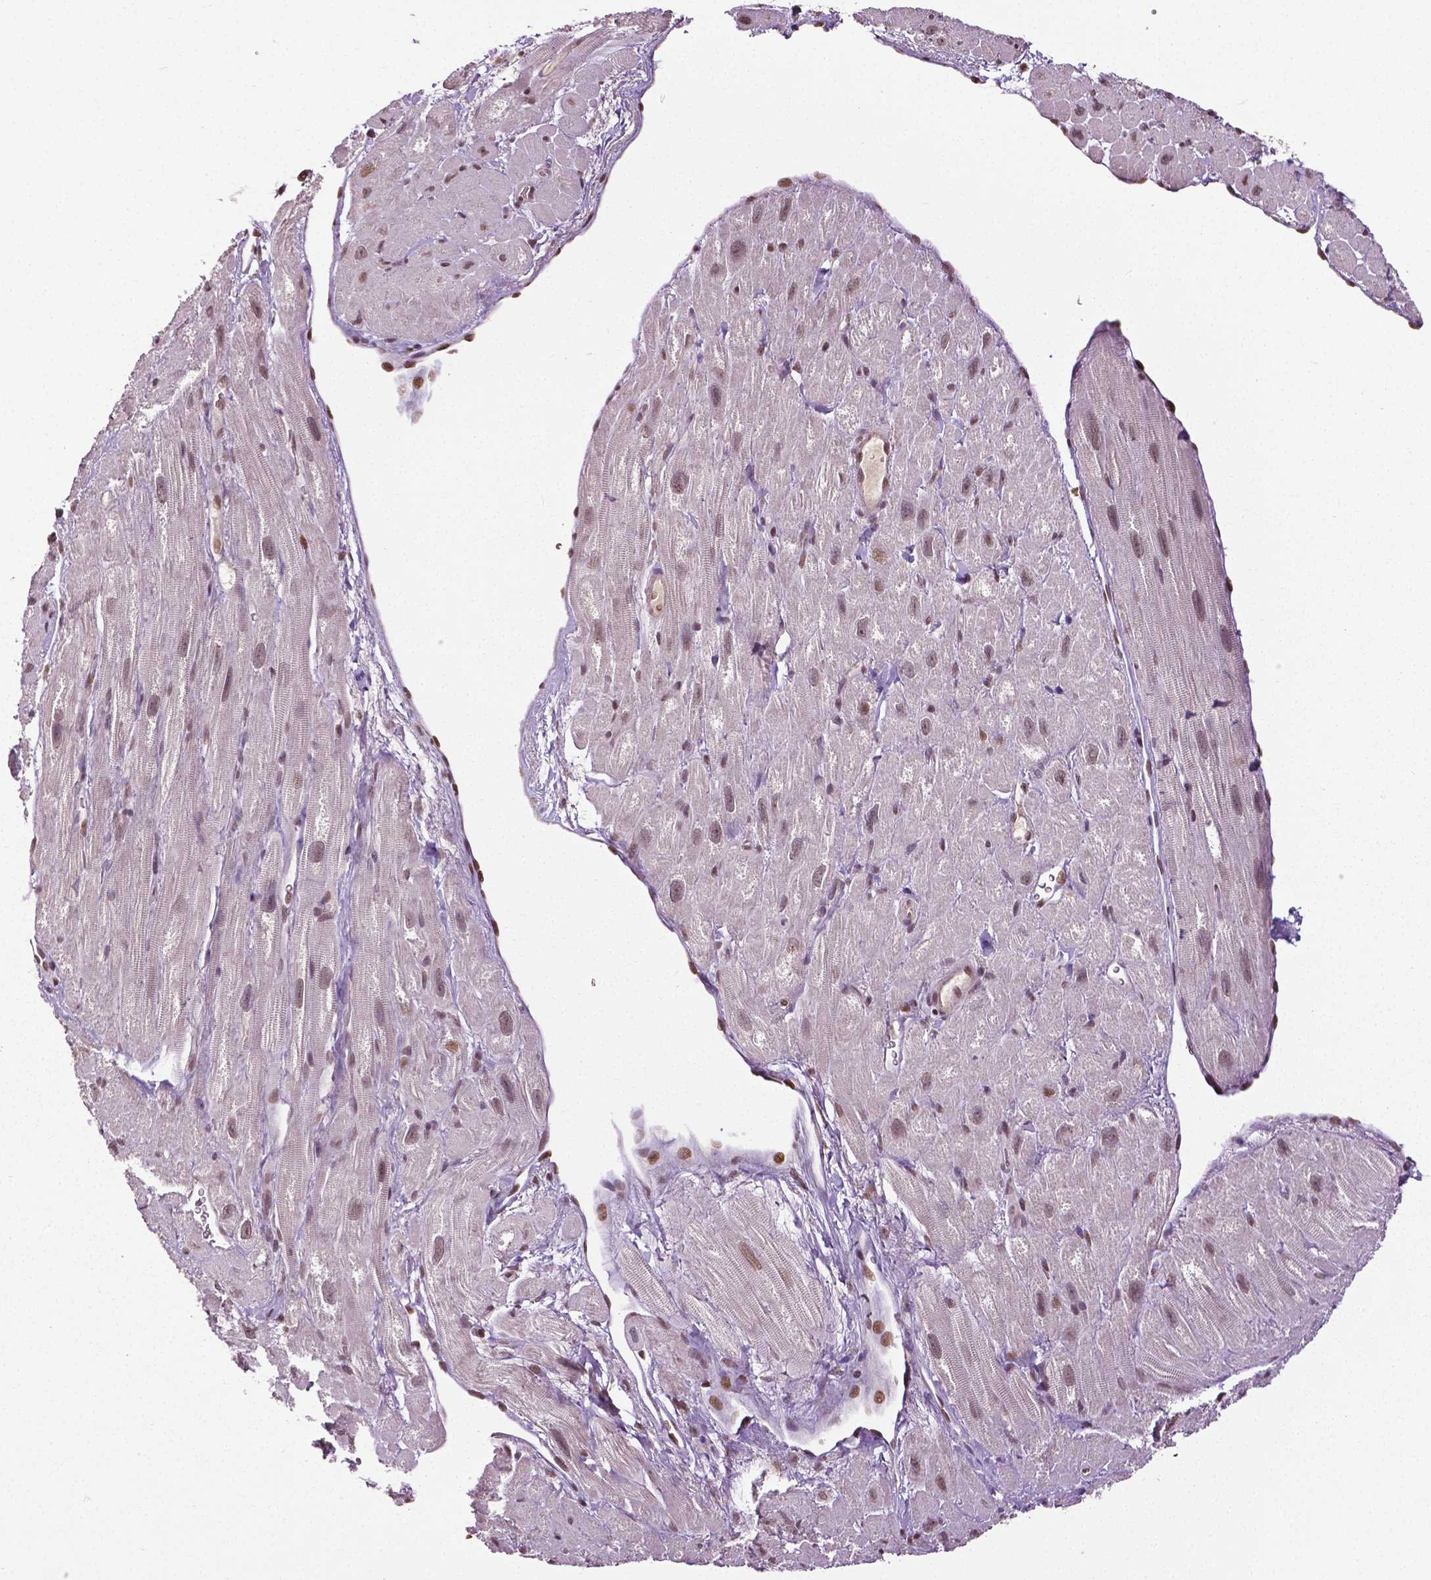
{"staining": {"intensity": "moderate", "quantity": "25%-75%", "location": "nuclear"}, "tissue": "heart muscle", "cell_type": "Cardiomyocytes", "image_type": "normal", "snomed": [{"axis": "morphology", "description": "Normal tissue, NOS"}, {"axis": "topography", "description": "Heart"}], "caption": "The image exhibits immunohistochemical staining of unremarkable heart muscle. There is moderate nuclear expression is present in about 25%-75% of cardiomyocytes. The protein is stained brown, and the nuclei are stained in blue (DAB (3,3'-diaminobenzidine) IHC with brightfield microscopy, high magnification).", "gene": "DLX5", "patient": {"sex": "female", "age": 62}}